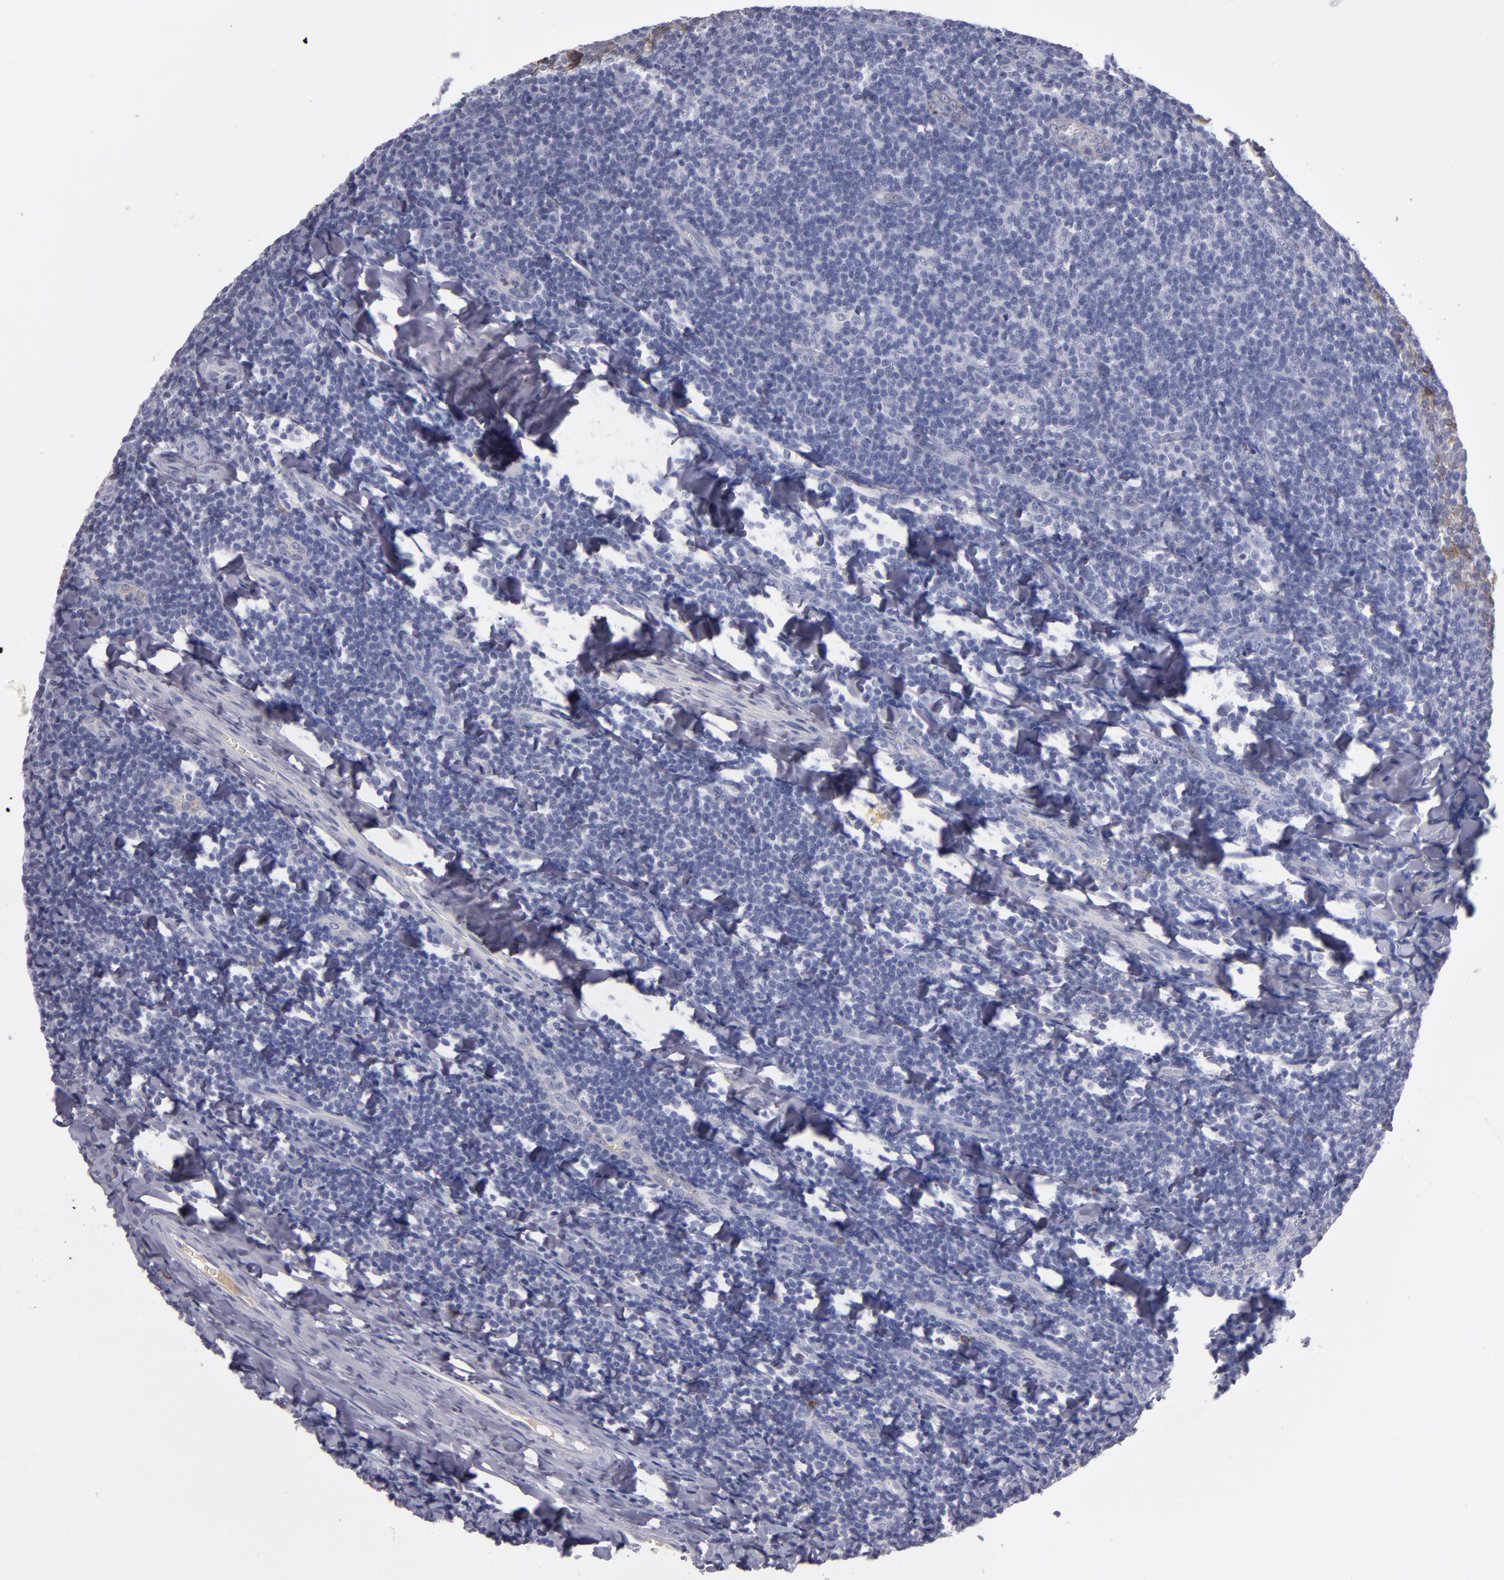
{"staining": {"intensity": "negative", "quantity": "none", "location": "none"}, "tissue": "tonsil", "cell_type": "Germinal center cells", "image_type": "normal", "snomed": [{"axis": "morphology", "description": "Normal tissue, NOS"}, {"axis": "topography", "description": "Tonsil"}], "caption": "Protein analysis of normal tonsil demonstrates no significant staining in germinal center cells. (DAB (3,3'-diaminobenzidine) immunohistochemistry visualized using brightfield microscopy, high magnification).", "gene": "CDH3", "patient": {"sex": "male", "age": 31}}